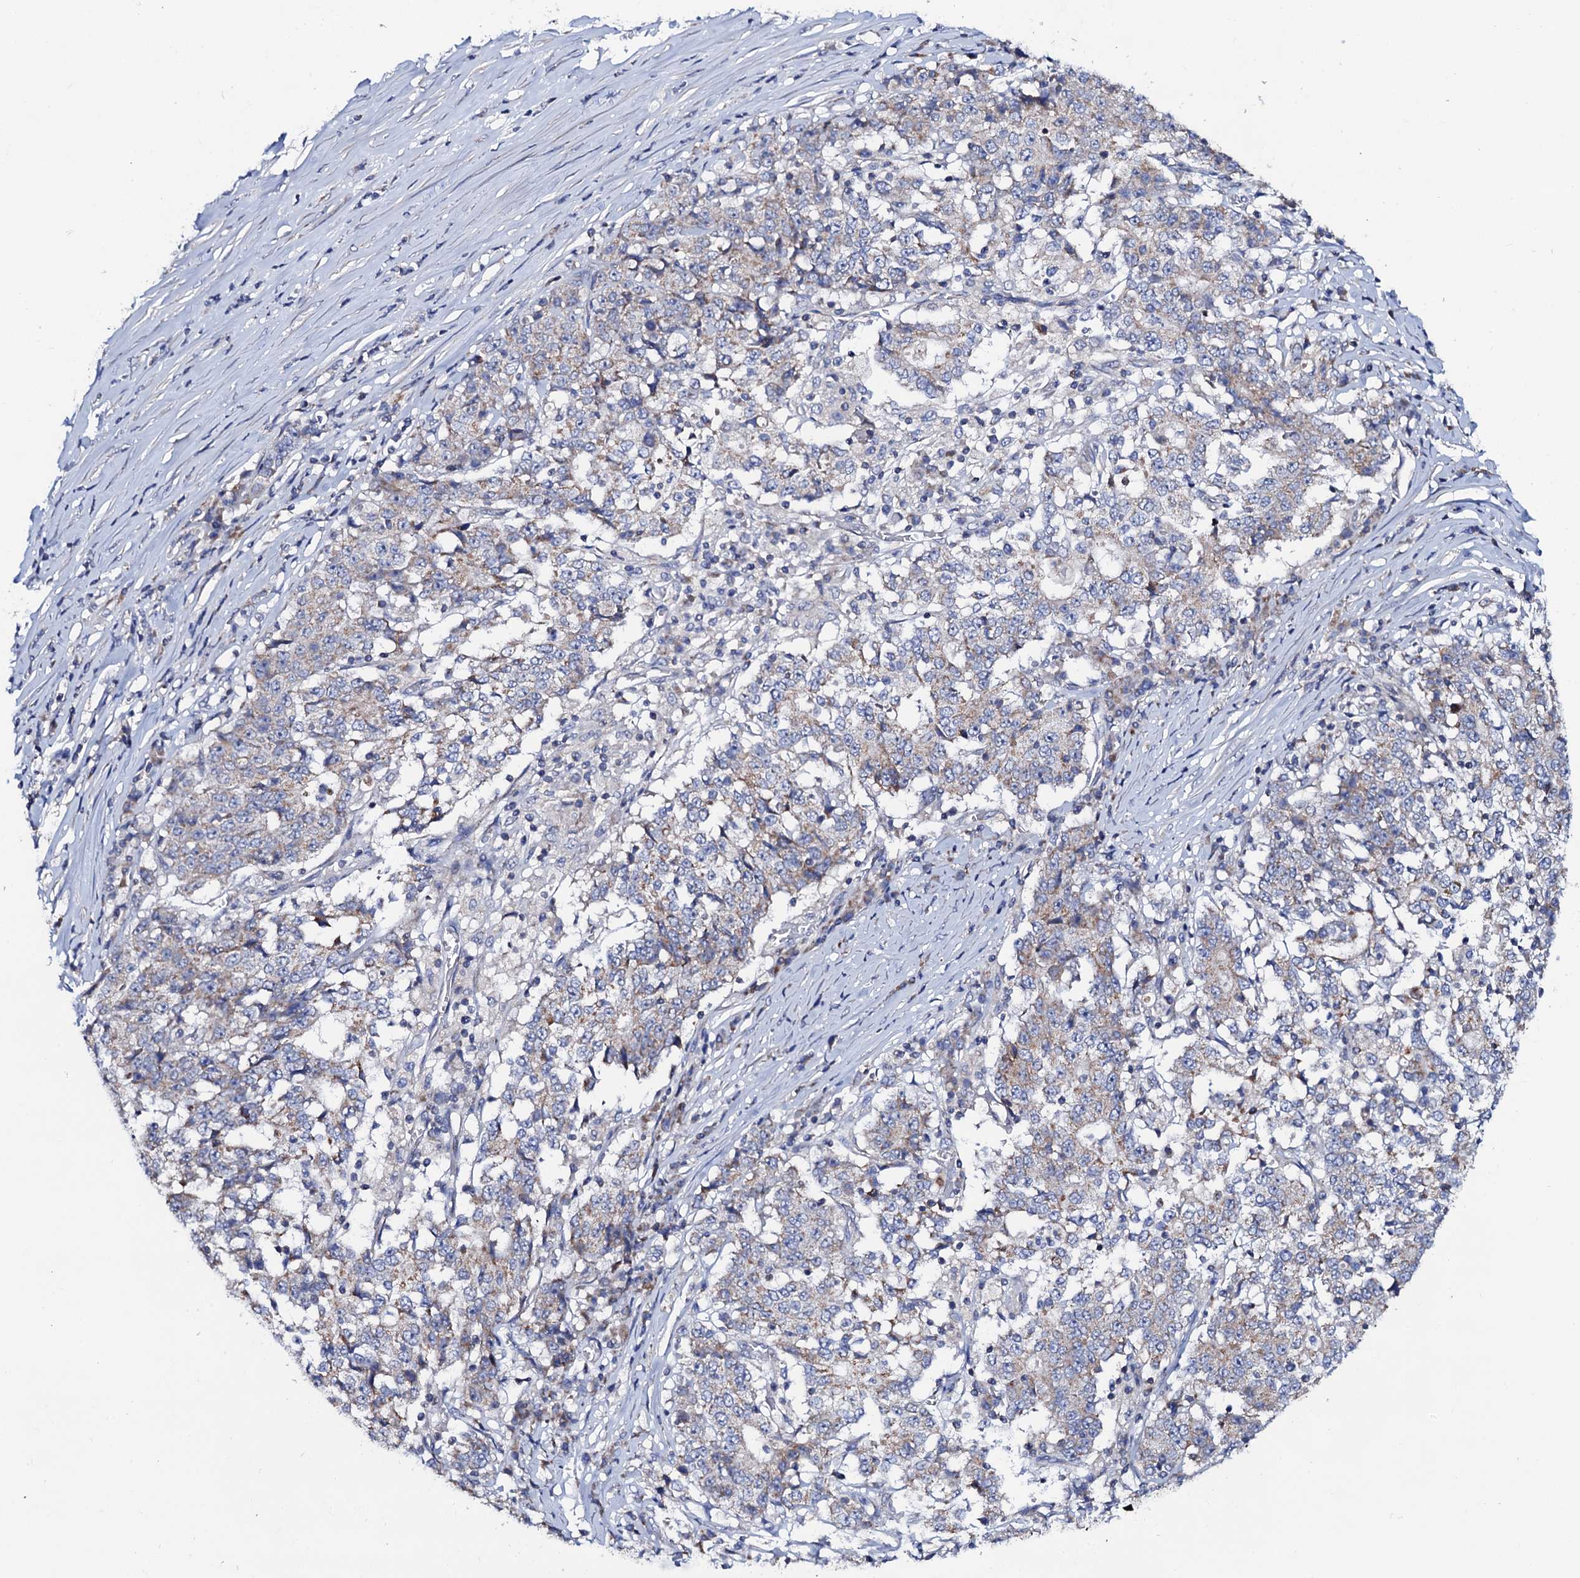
{"staining": {"intensity": "weak", "quantity": "<25%", "location": "cytoplasmic/membranous"}, "tissue": "stomach cancer", "cell_type": "Tumor cells", "image_type": "cancer", "snomed": [{"axis": "morphology", "description": "Adenocarcinoma, NOS"}, {"axis": "topography", "description": "Stomach"}], "caption": "Immunohistochemistry (IHC) of human stomach cancer exhibits no staining in tumor cells.", "gene": "MRPL48", "patient": {"sex": "male", "age": 59}}